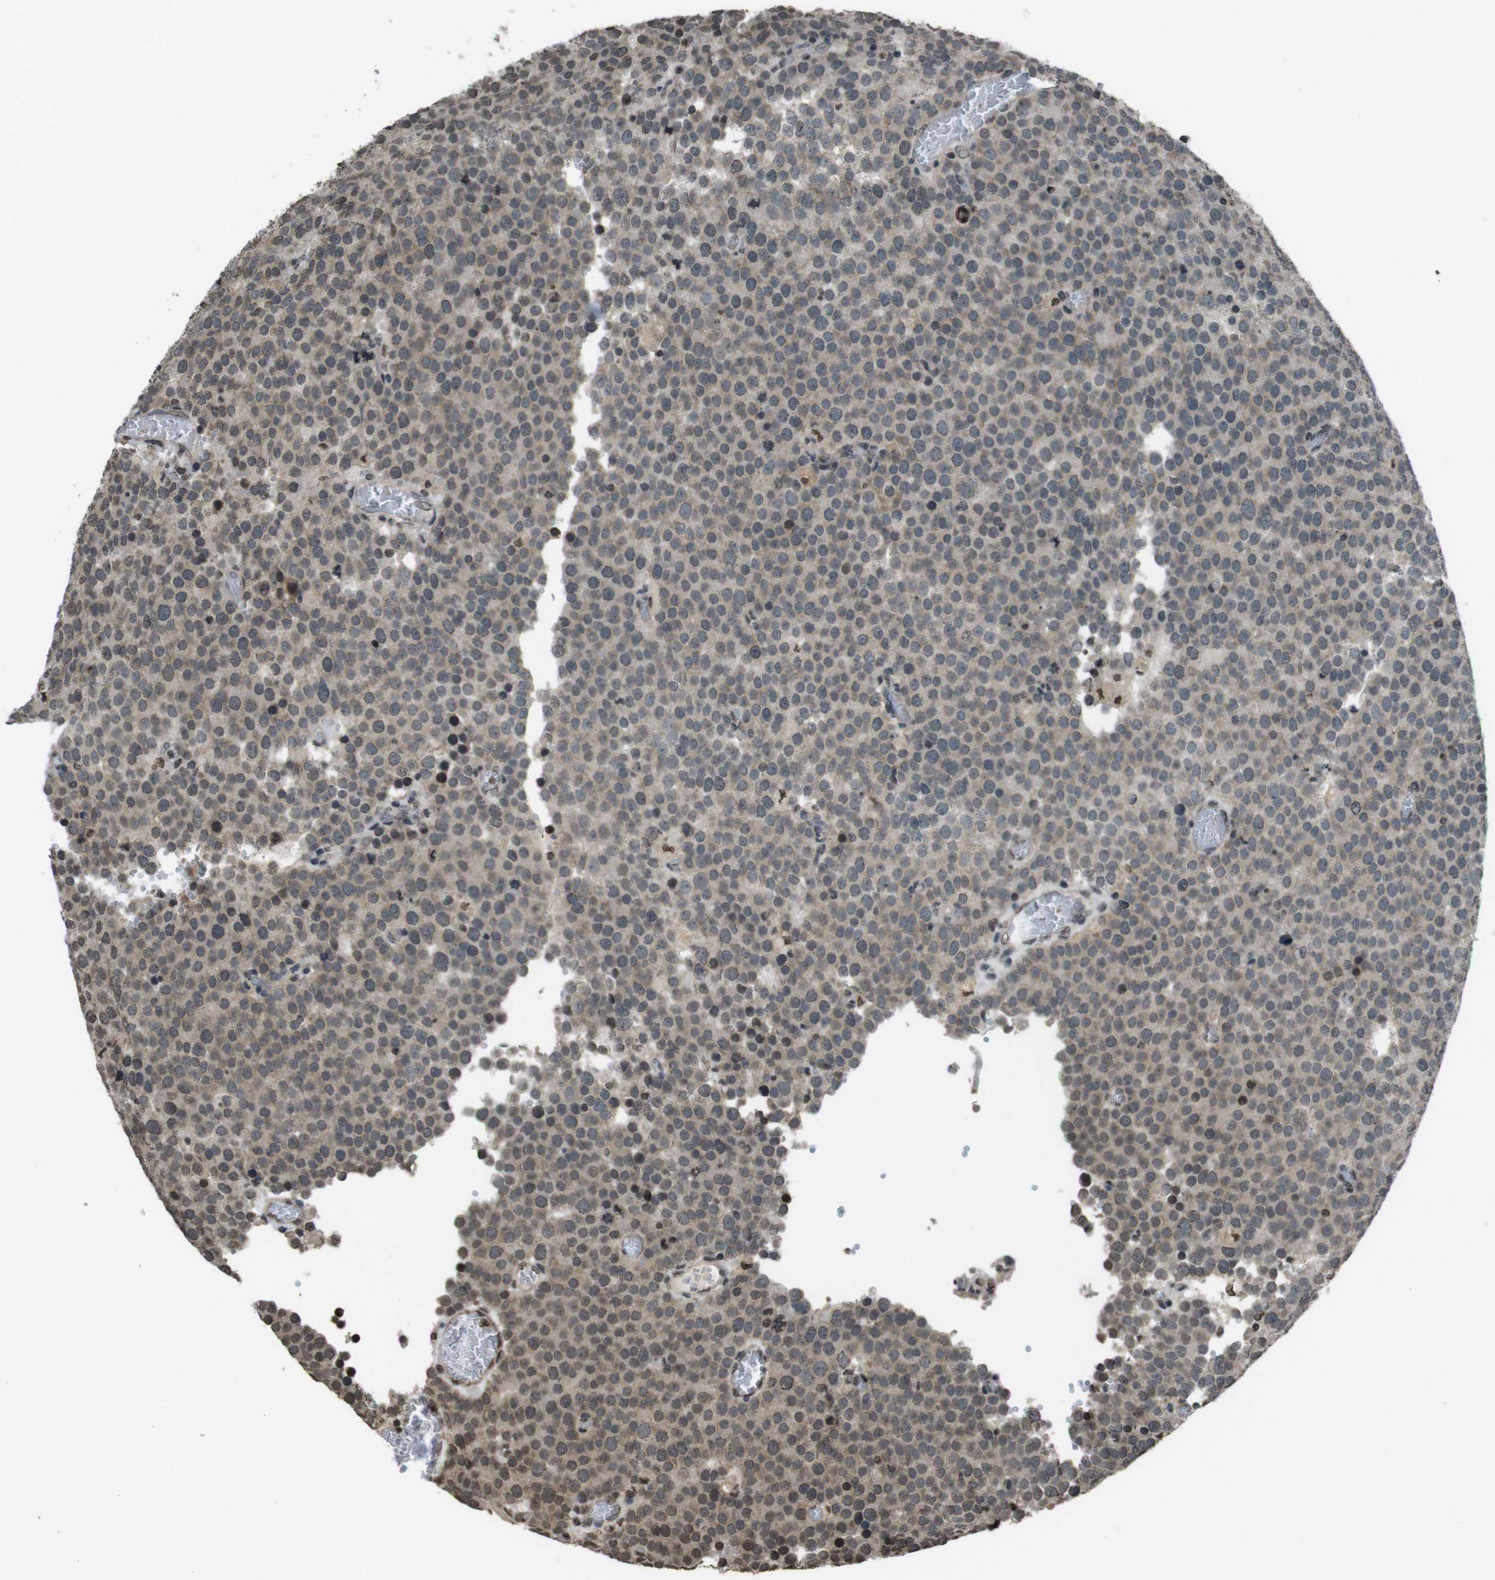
{"staining": {"intensity": "weak", "quantity": "25%-75%", "location": "cytoplasmic/membranous"}, "tissue": "testis cancer", "cell_type": "Tumor cells", "image_type": "cancer", "snomed": [{"axis": "morphology", "description": "Normal tissue, NOS"}, {"axis": "morphology", "description": "Seminoma, NOS"}, {"axis": "topography", "description": "Testis"}], "caption": "DAB (3,3'-diaminobenzidine) immunohistochemical staining of testis cancer (seminoma) demonstrates weak cytoplasmic/membranous protein expression in about 25%-75% of tumor cells.", "gene": "MAF", "patient": {"sex": "male", "age": 71}}